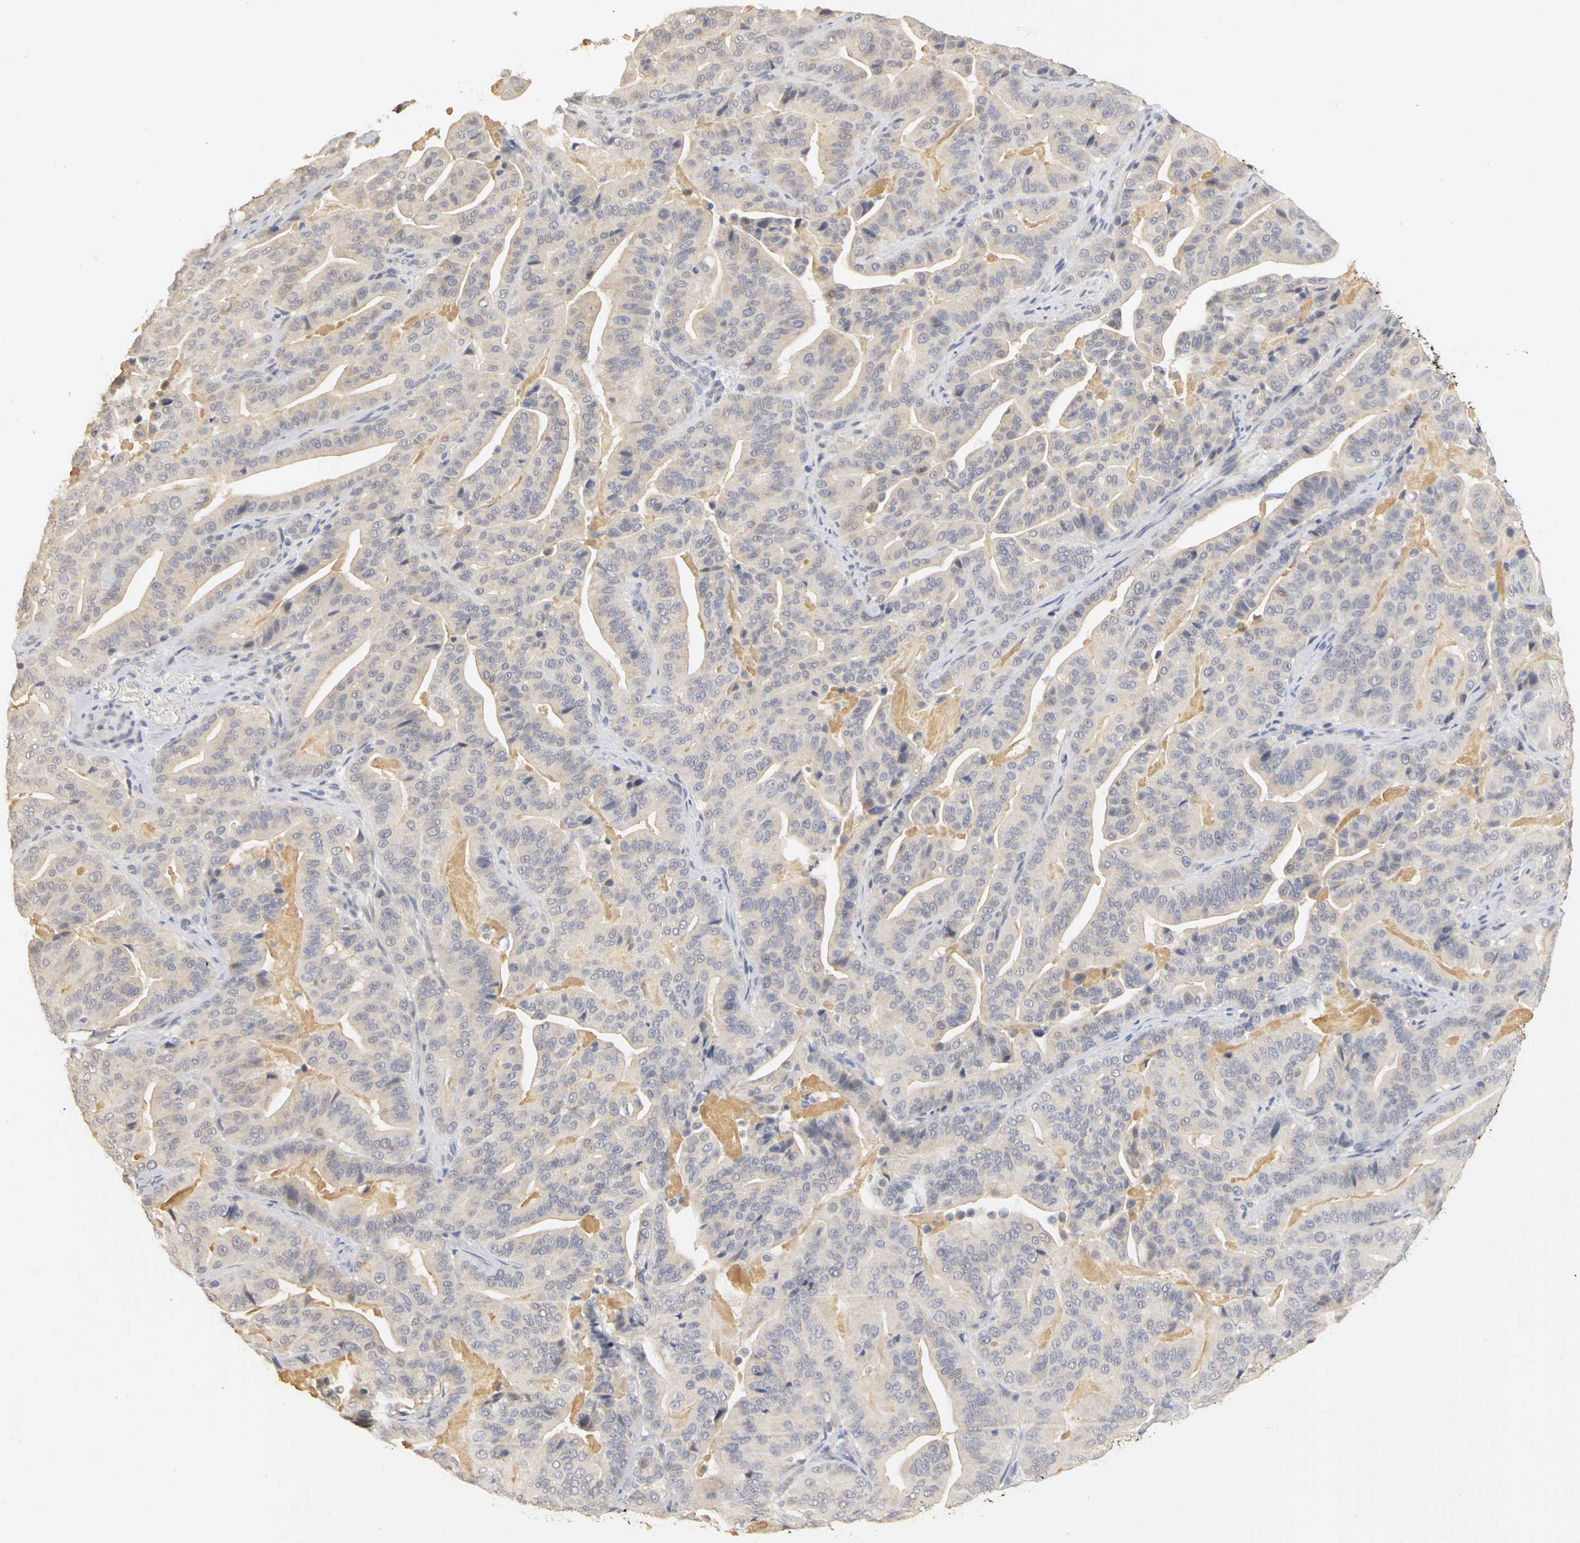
{"staining": {"intensity": "negative", "quantity": "none", "location": "none"}, "tissue": "pancreatic cancer", "cell_type": "Tumor cells", "image_type": "cancer", "snomed": [{"axis": "morphology", "description": "Adenocarcinoma, NOS"}, {"axis": "topography", "description": "Pancreas"}], "caption": "This is a histopathology image of IHC staining of pancreatic cancer, which shows no staining in tumor cells.", "gene": "PGR", "patient": {"sex": "male", "age": 63}}